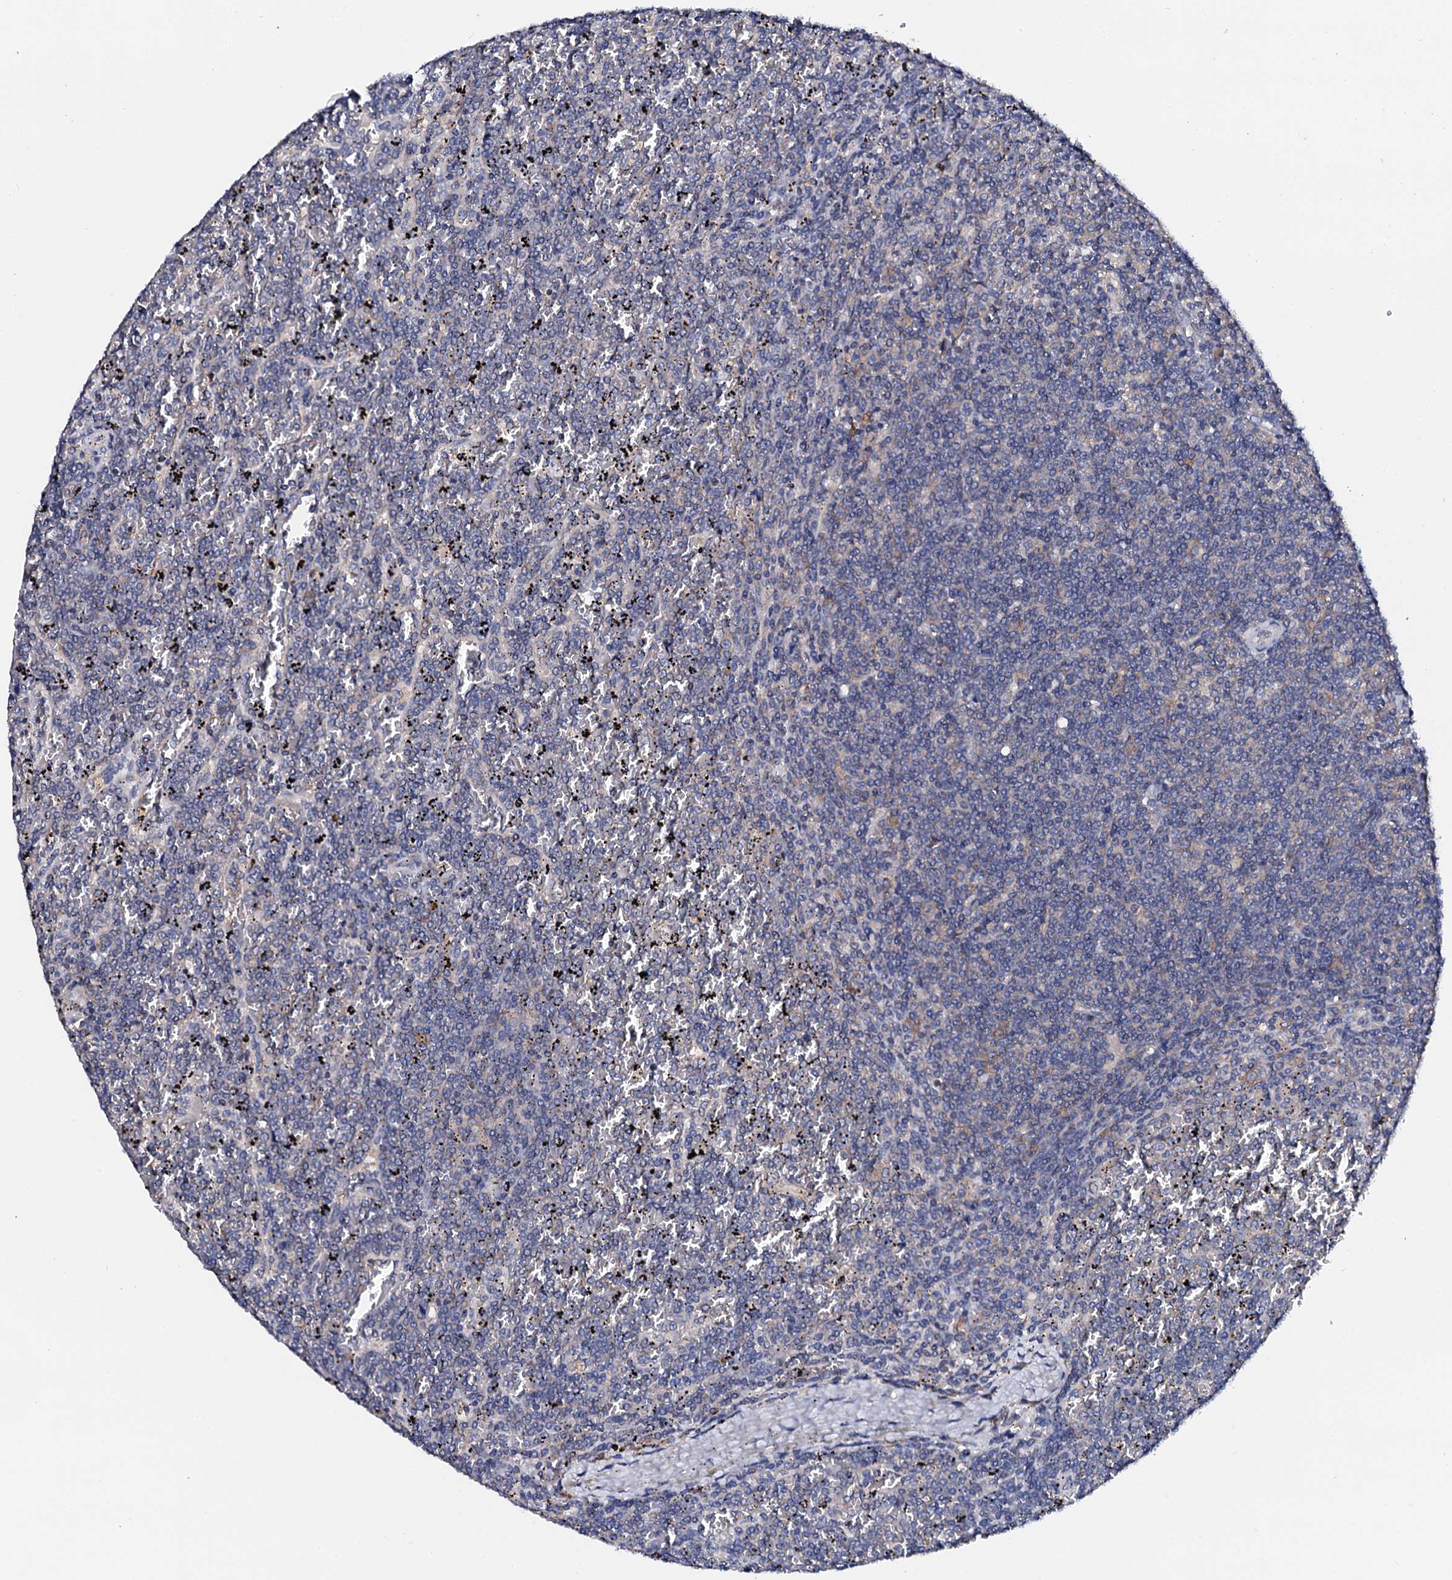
{"staining": {"intensity": "negative", "quantity": "none", "location": "none"}, "tissue": "lymphoma", "cell_type": "Tumor cells", "image_type": "cancer", "snomed": [{"axis": "morphology", "description": "Malignant lymphoma, non-Hodgkin's type, Low grade"}, {"axis": "topography", "description": "Spleen"}], "caption": "High magnification brightfield microscopy of lymphoma stained with DAB (brown) and counterstained with hematoxylin (blue): tumor cells show no significant positivity.", "gene": "NUP58", "patient": {"sex": "female", "age": 19}}